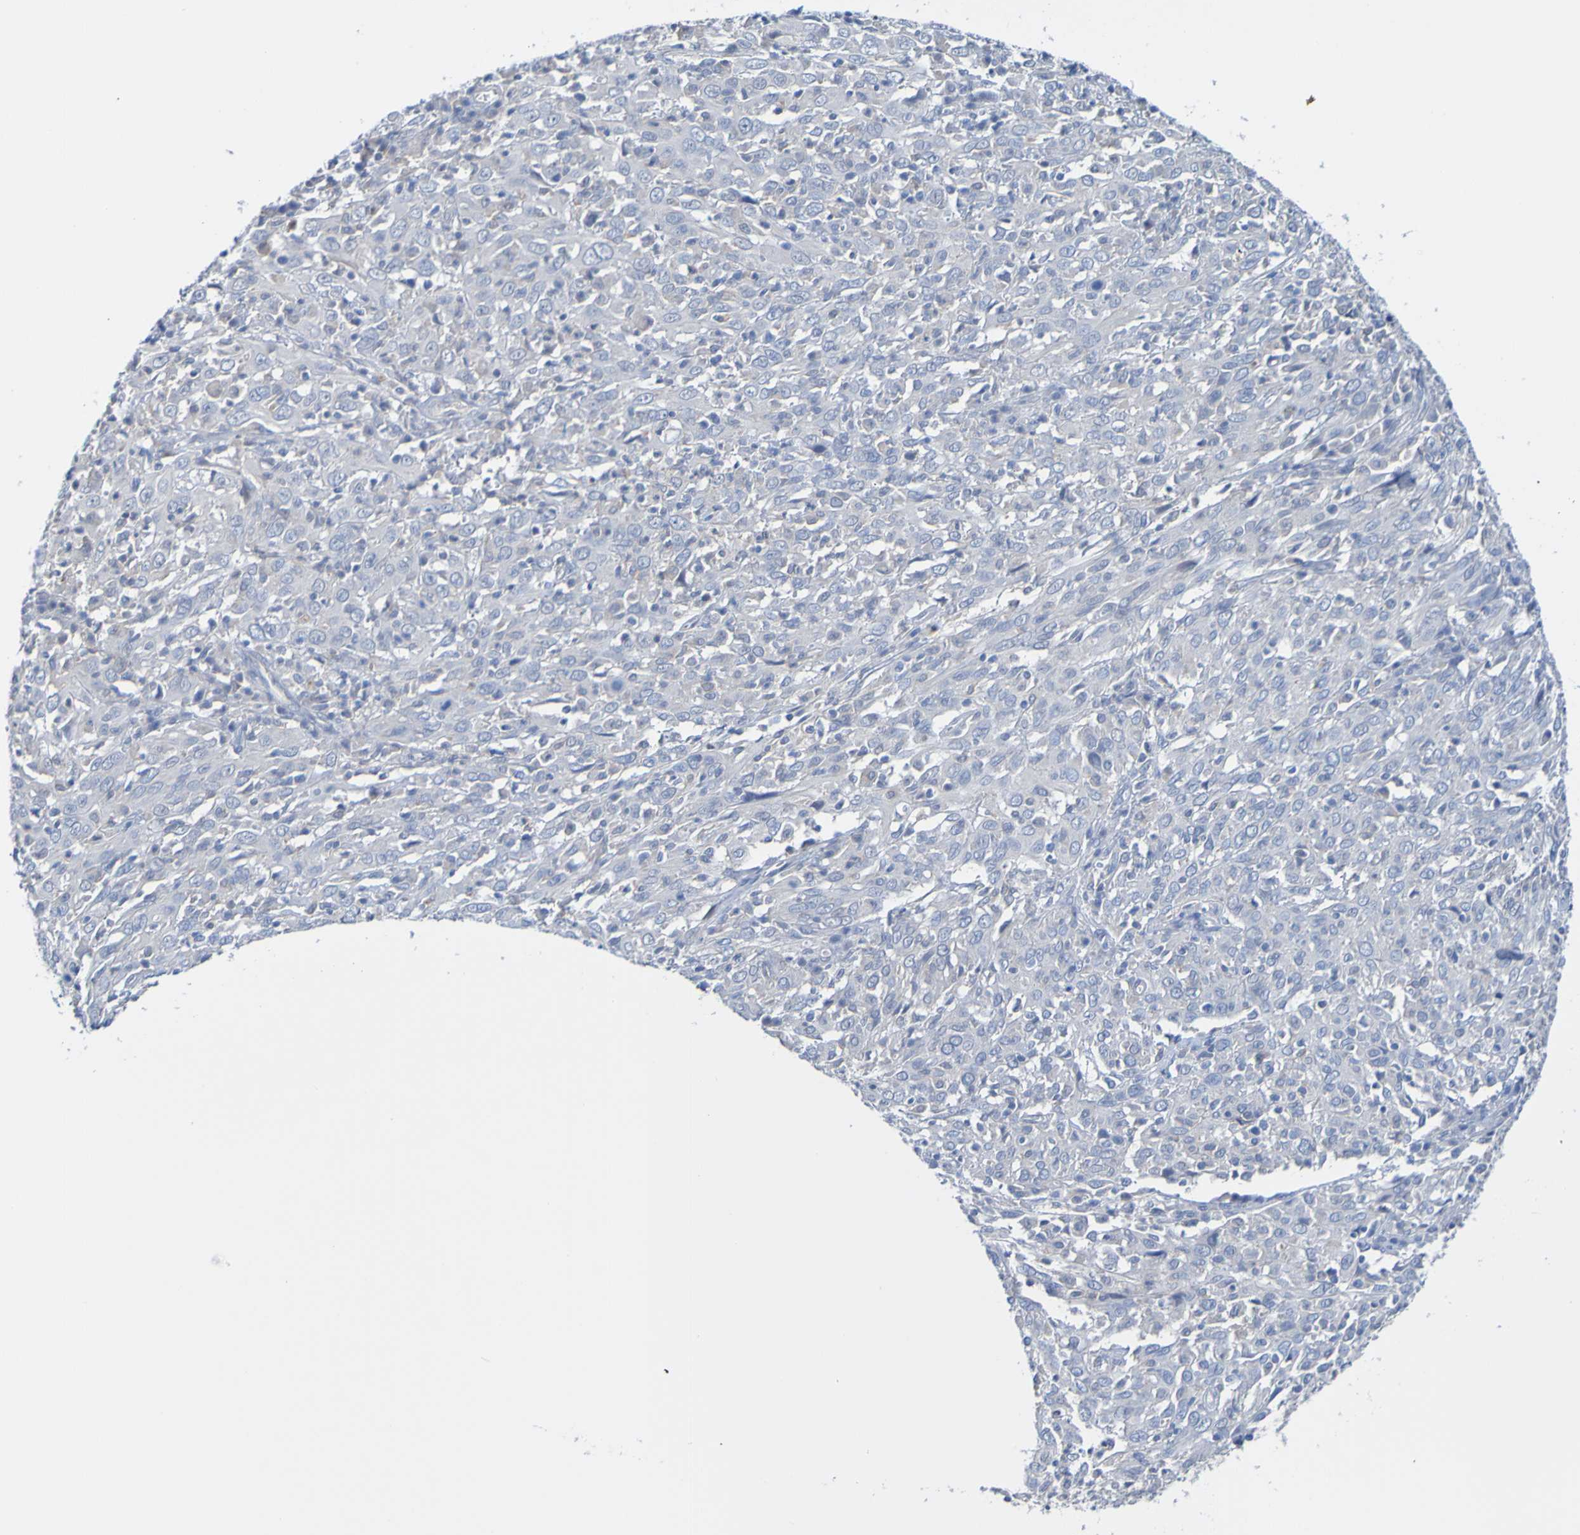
{"staining": {"intensity": "negative", "quantity": "none", "location": "none"}, "tissue": "cervical cancer", "cell_type": "Tumor cells", "image_type": "cancer", "snomed": [{"axis": "morphology", "description": "Squamous cell carcinoma, NOS"}, {"axis": "topography", "description": "Cervix"}], "caption": "Immunohistochemical staining of human cervical cancer (squamous cell carcinoma) displays no significant expression in tumor cells.", "gene": "ACMSD", "patient": {"sex": "female", "age": 46}}